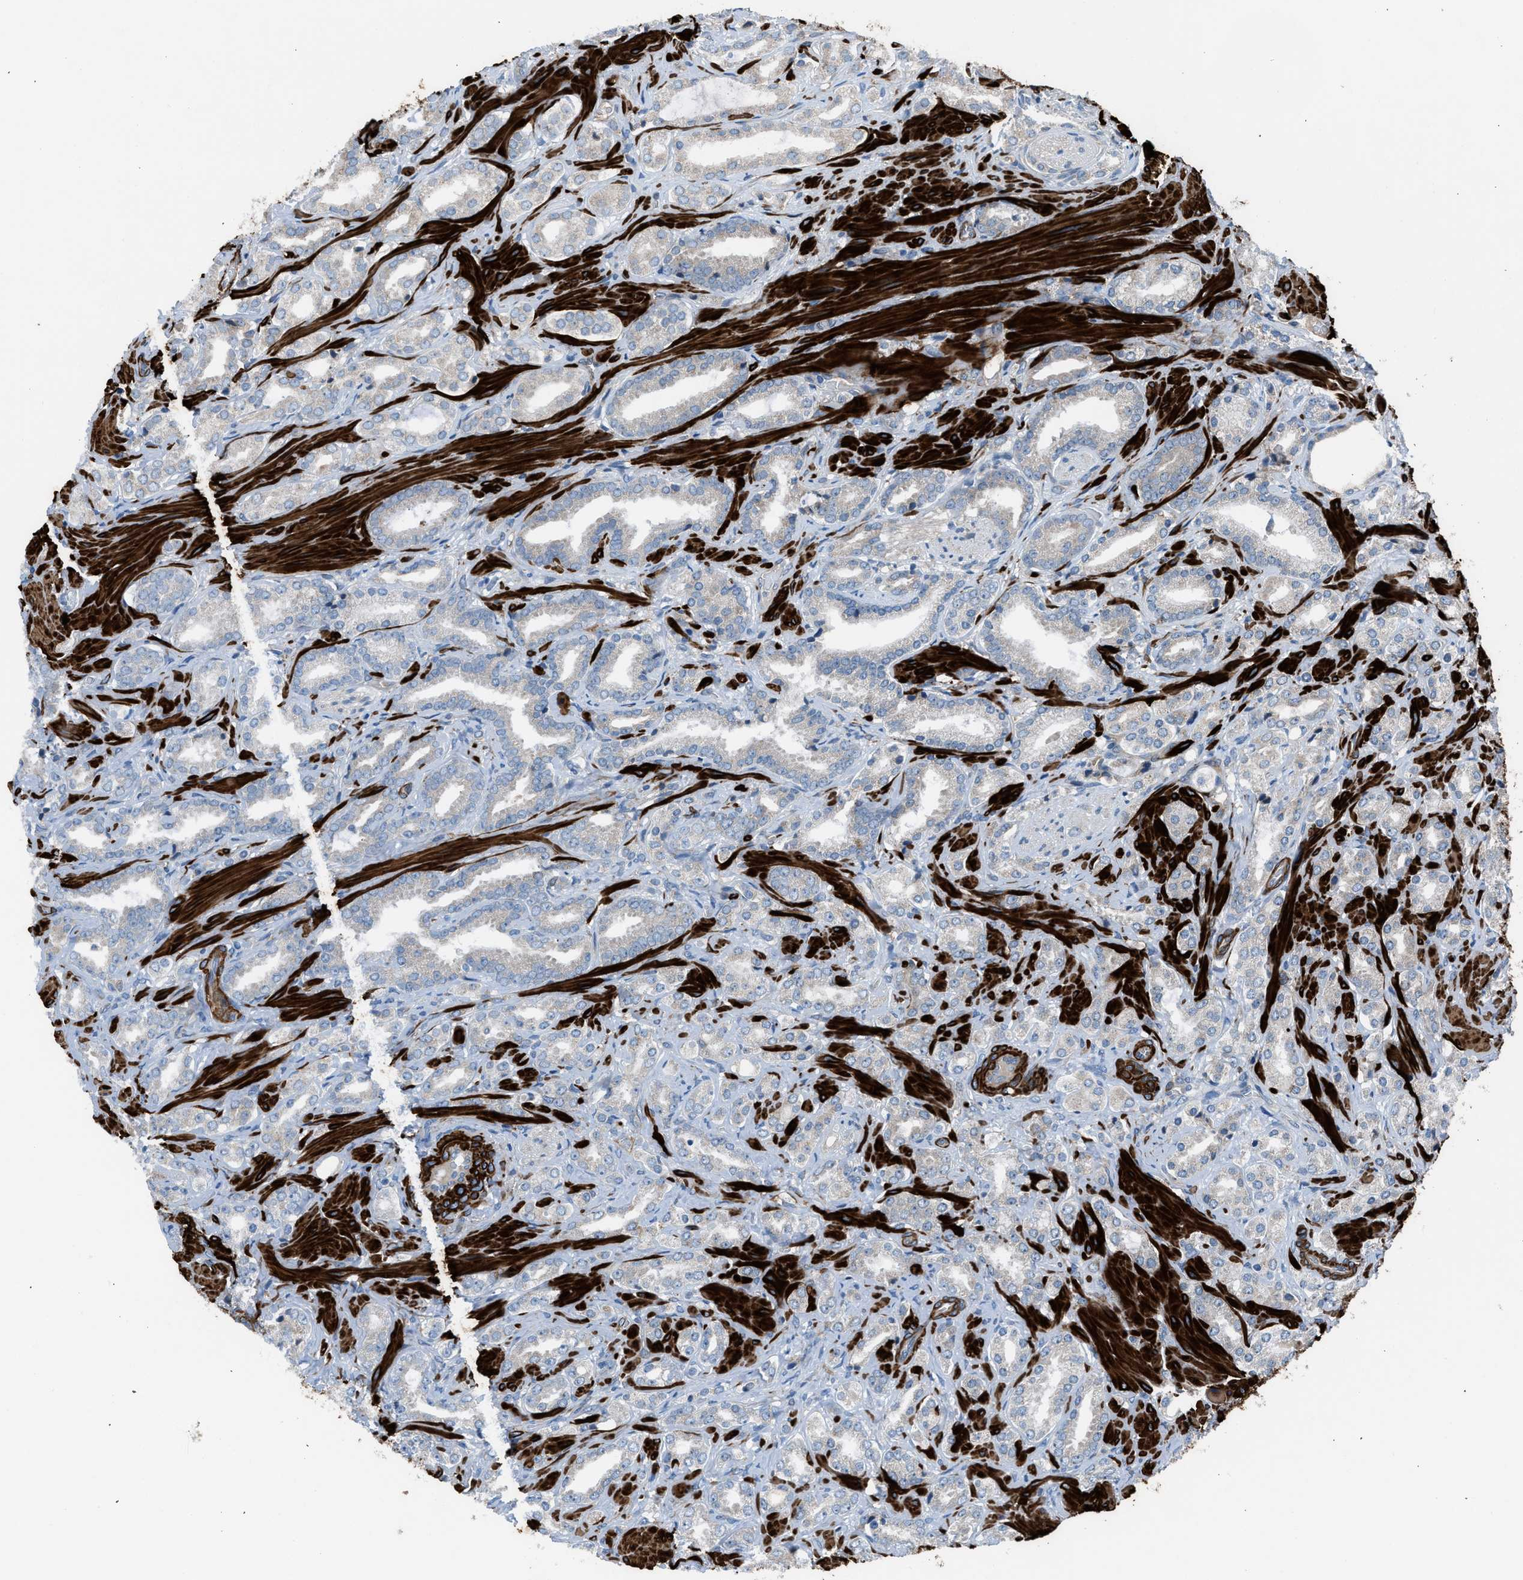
{"staining": {"intensity": "negative", "quantity": "none", "location": "none"}, "tissue": "prostate cancer", "cell_type": "Tumor cells", "image_type": "cancer", "snomed": [{"axis": "morphology", "description": "Adenocarcinoma, High grade"}, {"axis": "topography", "description": "Prostate"}], "caption": "This image is of prostate cancer stained with immunohistochemistry to label a protein in brown with the nuclei are counter-stained blue. There is no staining in tumor cells.", "gene": "LMBR1", "patient": {"sex": "male", "age": 64}}